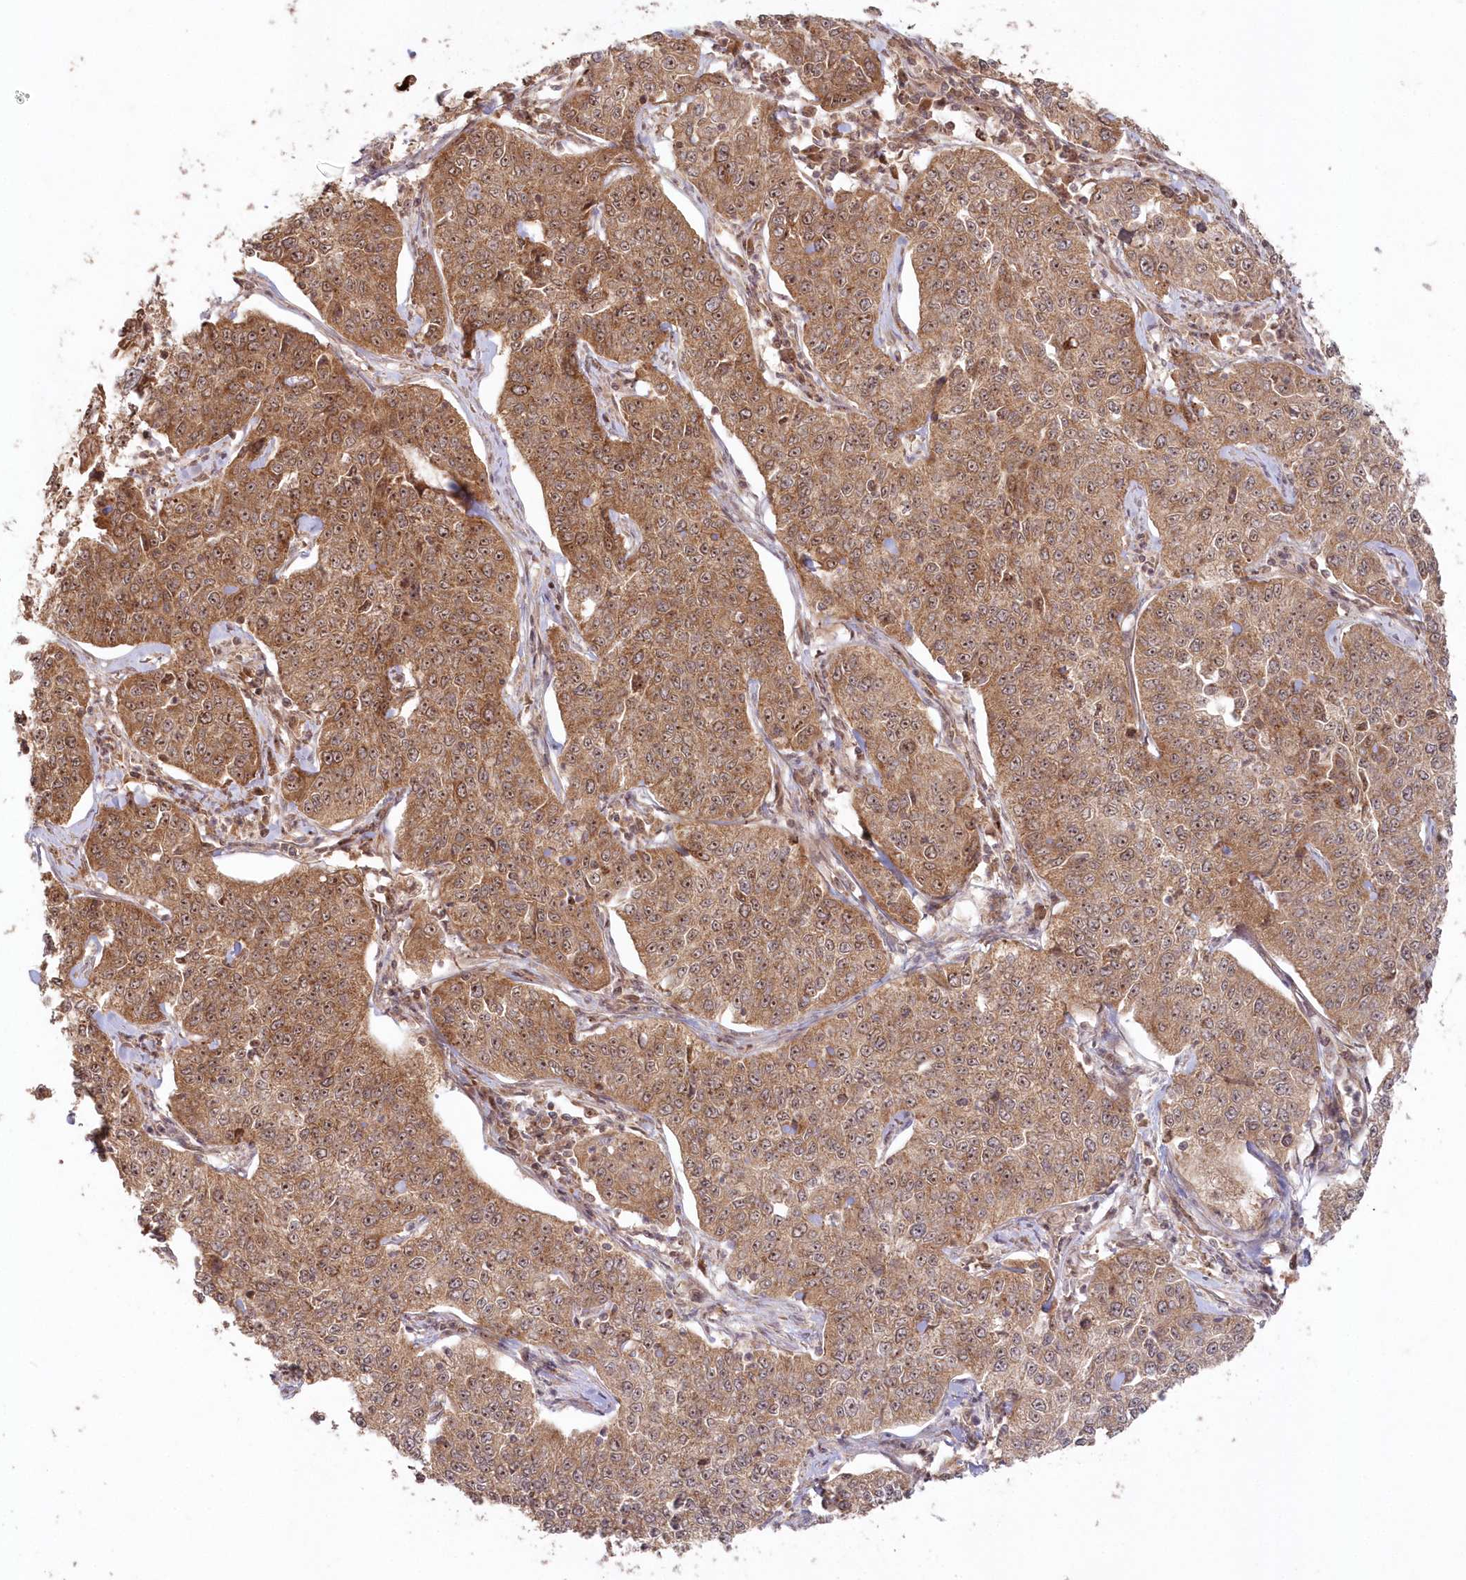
{"staining": {"intensity": "moderate", "quantity": ">75%", "location": "cytoplasmic/membranous,nuclear"}, "tissue": "cervical cancer", "cell_type": "Tumor cells", "image_type": "cancer", "snomed": [{"axis": "morphology", "description": "Squamous cell carcinoma, NOS"}, {"axis": "topography", "description": "Cervix"}], "caption": "Immunohistochemical staining of human cervical cancer exhibits medium levels of moderate cytoplasmic/membranous and nuclear protein expression in approximately >75% of tumor cells.", "gene": "SERINC1", "patient": {"sex": "female", "age": 35}}